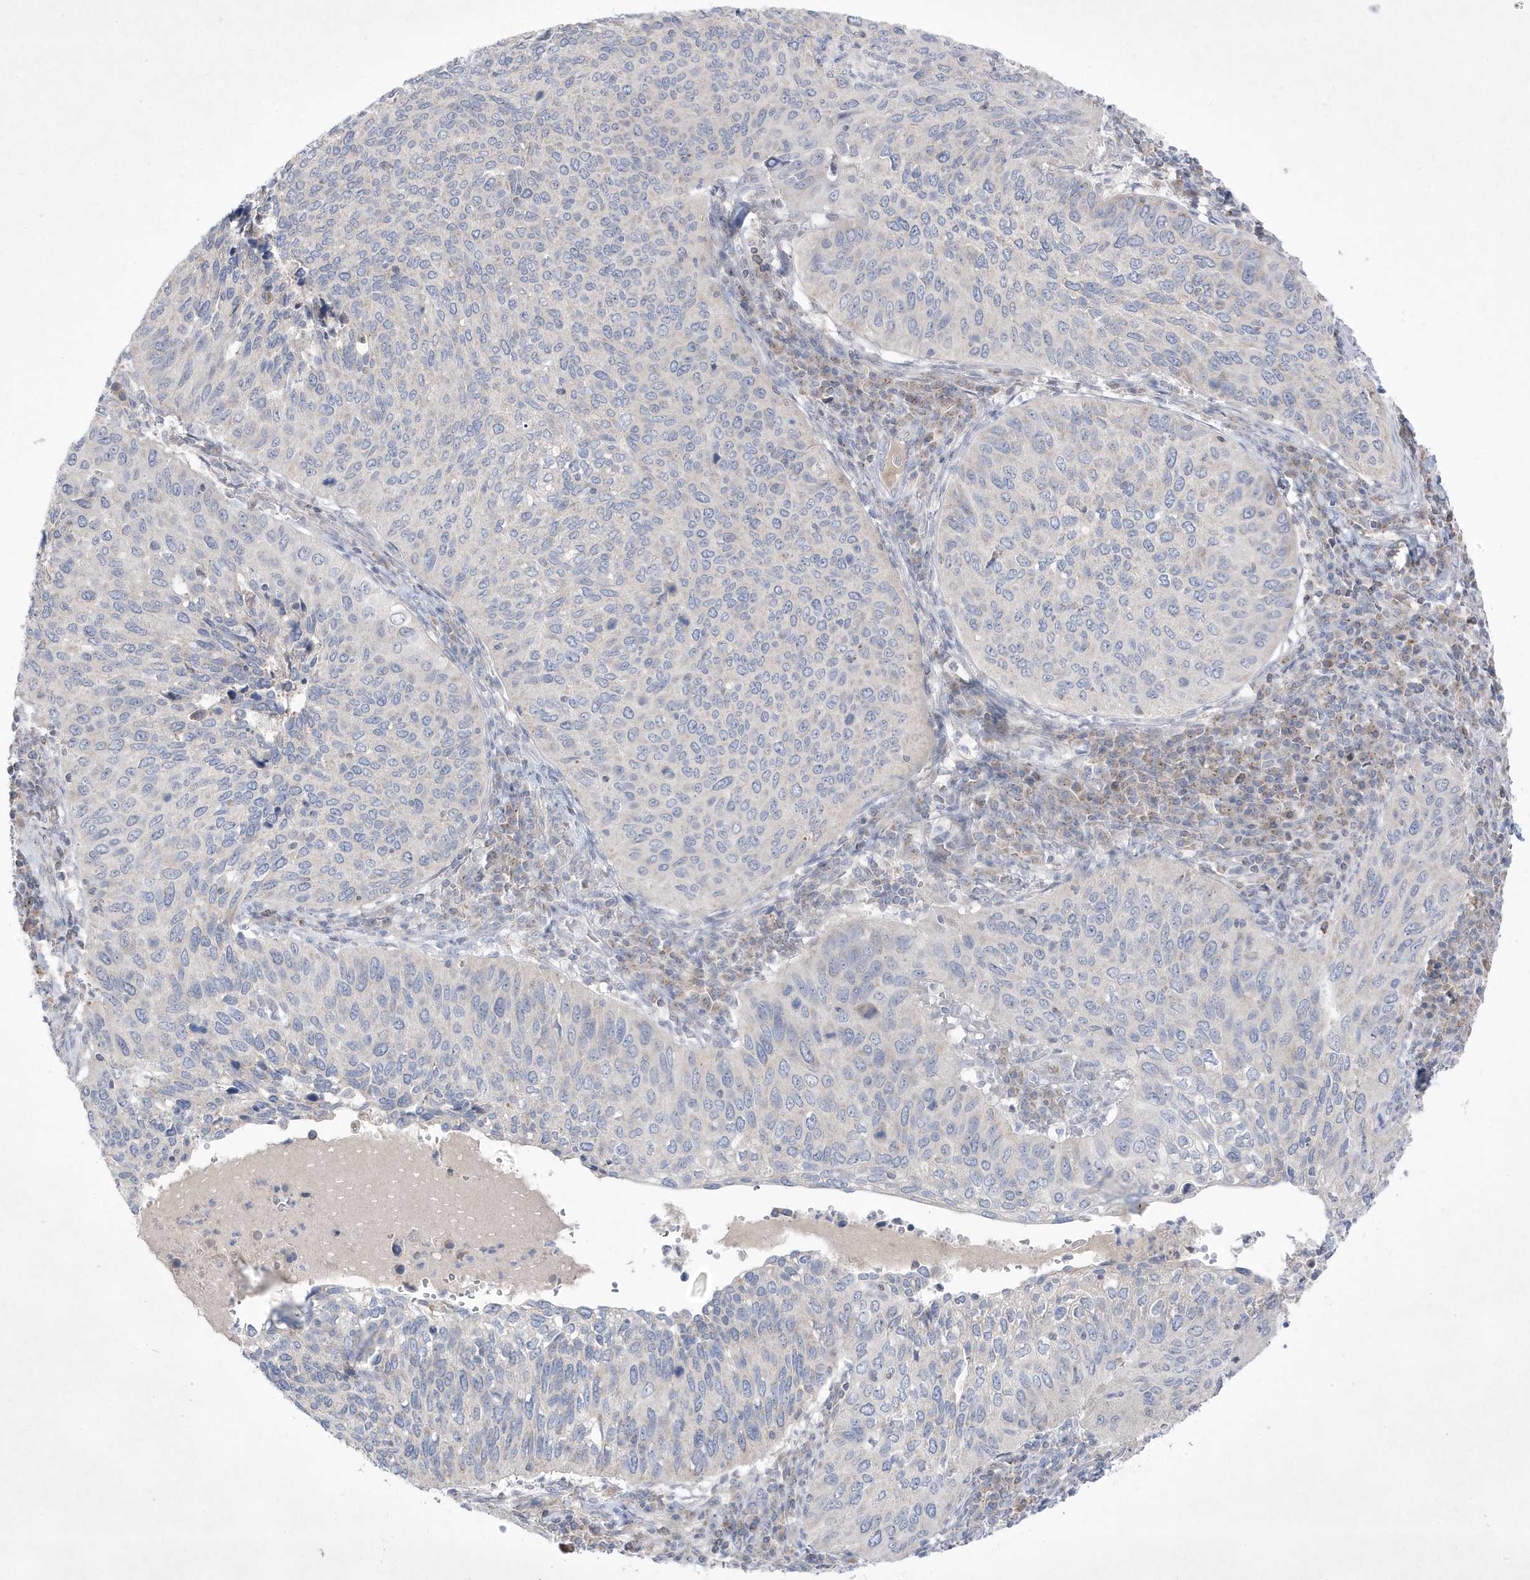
{"staining": {"intensity": "negative", "quantity": "none", "location": "none"}, "tissue": "cervical cancer", "cell_type": "Tumor cells", "image_type": "cancer", "snomed": [{"axis": "morphology", "description": "Squamous cell carcinoma, NOS"}, {"axis": "topography", "description": "Cervix"}], "caption": "A high-resolution histopathology image shows immunohistochemistry staining of cervical cancer, which demonstrates no significant expression in tumor cells.", "gene": "ADAMTSL3", "patient": {"sex": "female", "age": 38}}